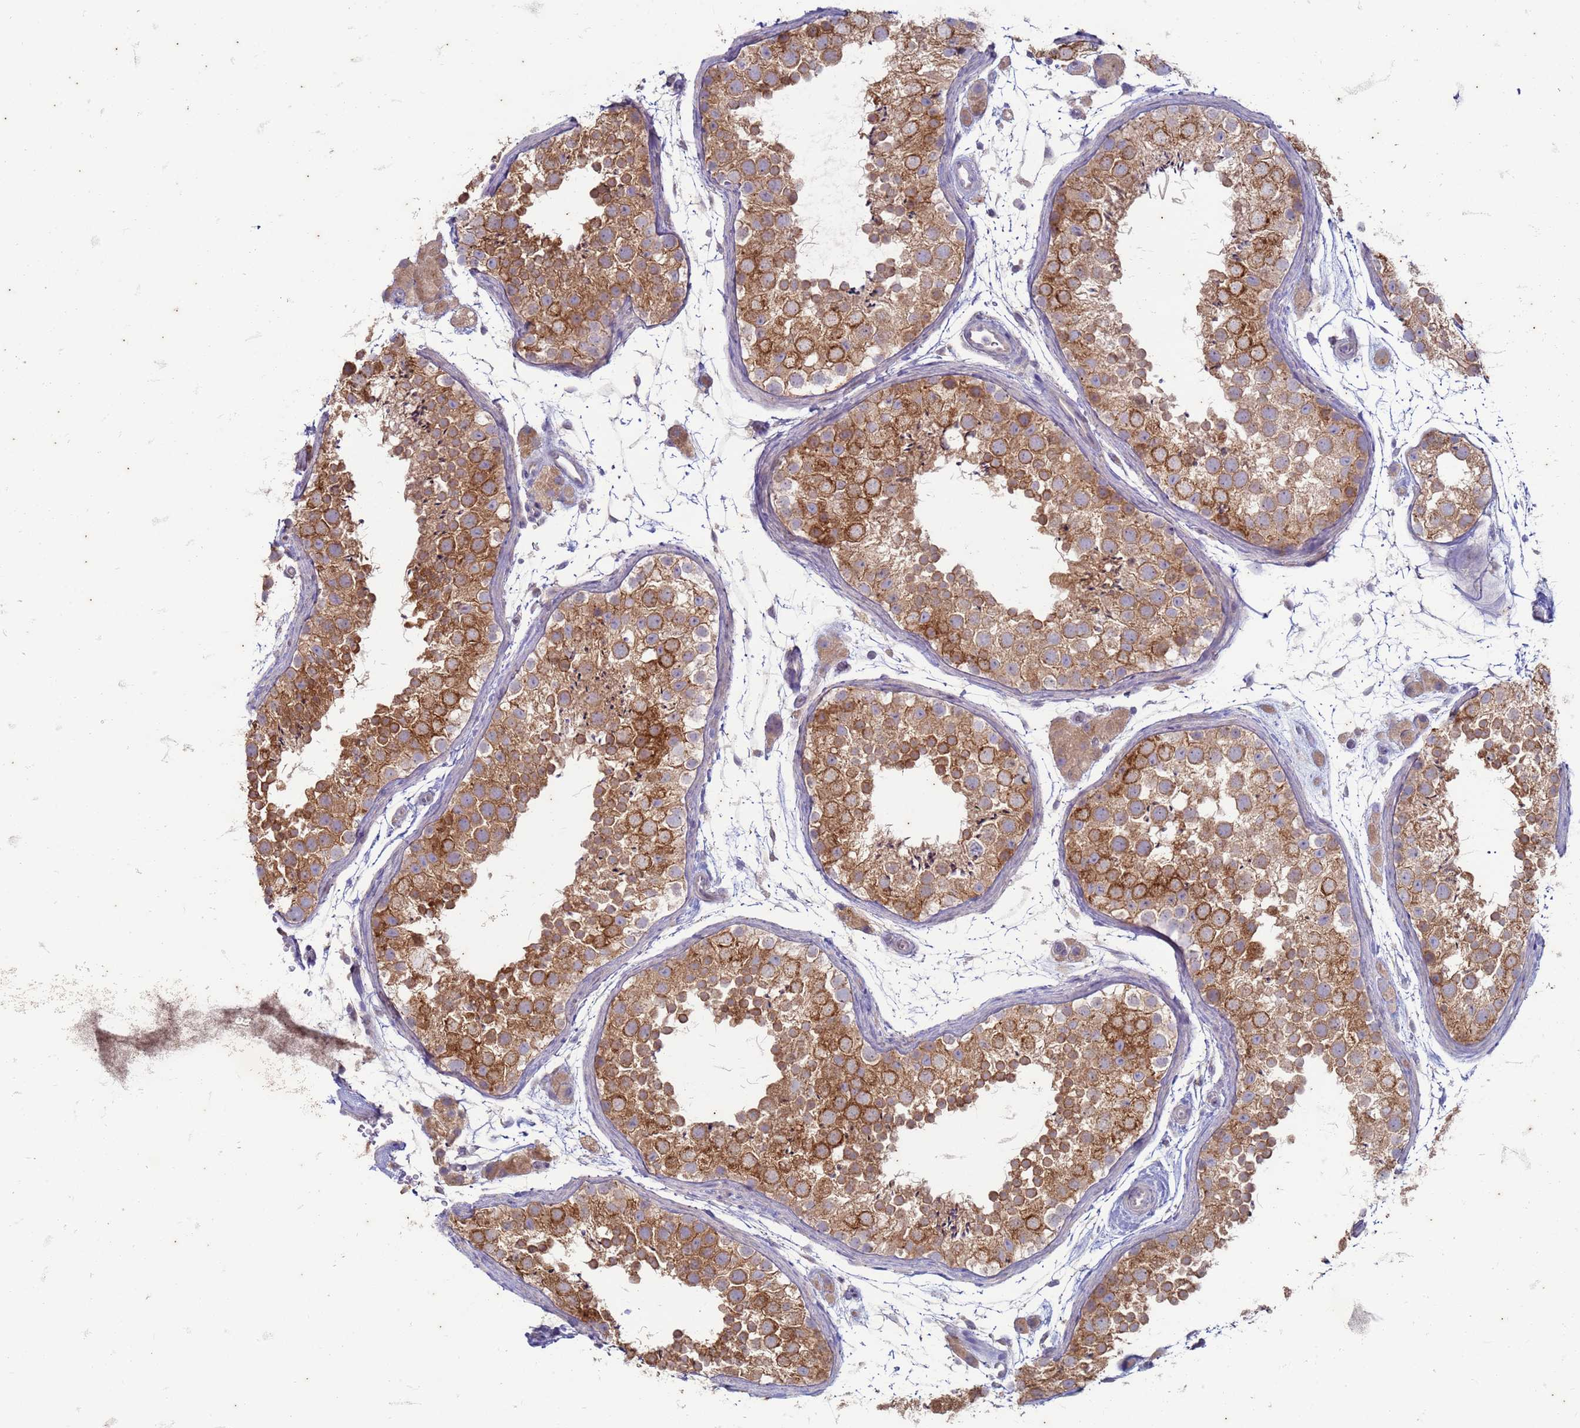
{"staining": {"intensity": "moderate", "quantity": ">75%", "location": "cytoplasmic/membranous"}, "tissue": "testis", "cell_type": "Cells in seminiferous ducts", "image_type": "normal", "snomed": [{"axis": "morphology", "description": "Normal tissue, NOS"}, {"axis": "topography", "description": "Testis"}], "caption": "IHC of benign testis shows medium levels of moderate cytoplasmic/membranous positivity in about >75% of cells in seminiferous ducts. (DAB IHC, brown staining for protein, blue staining for nuclei).", "gene": "SUCO", "patient": {"sex": "male", "age": 41}}